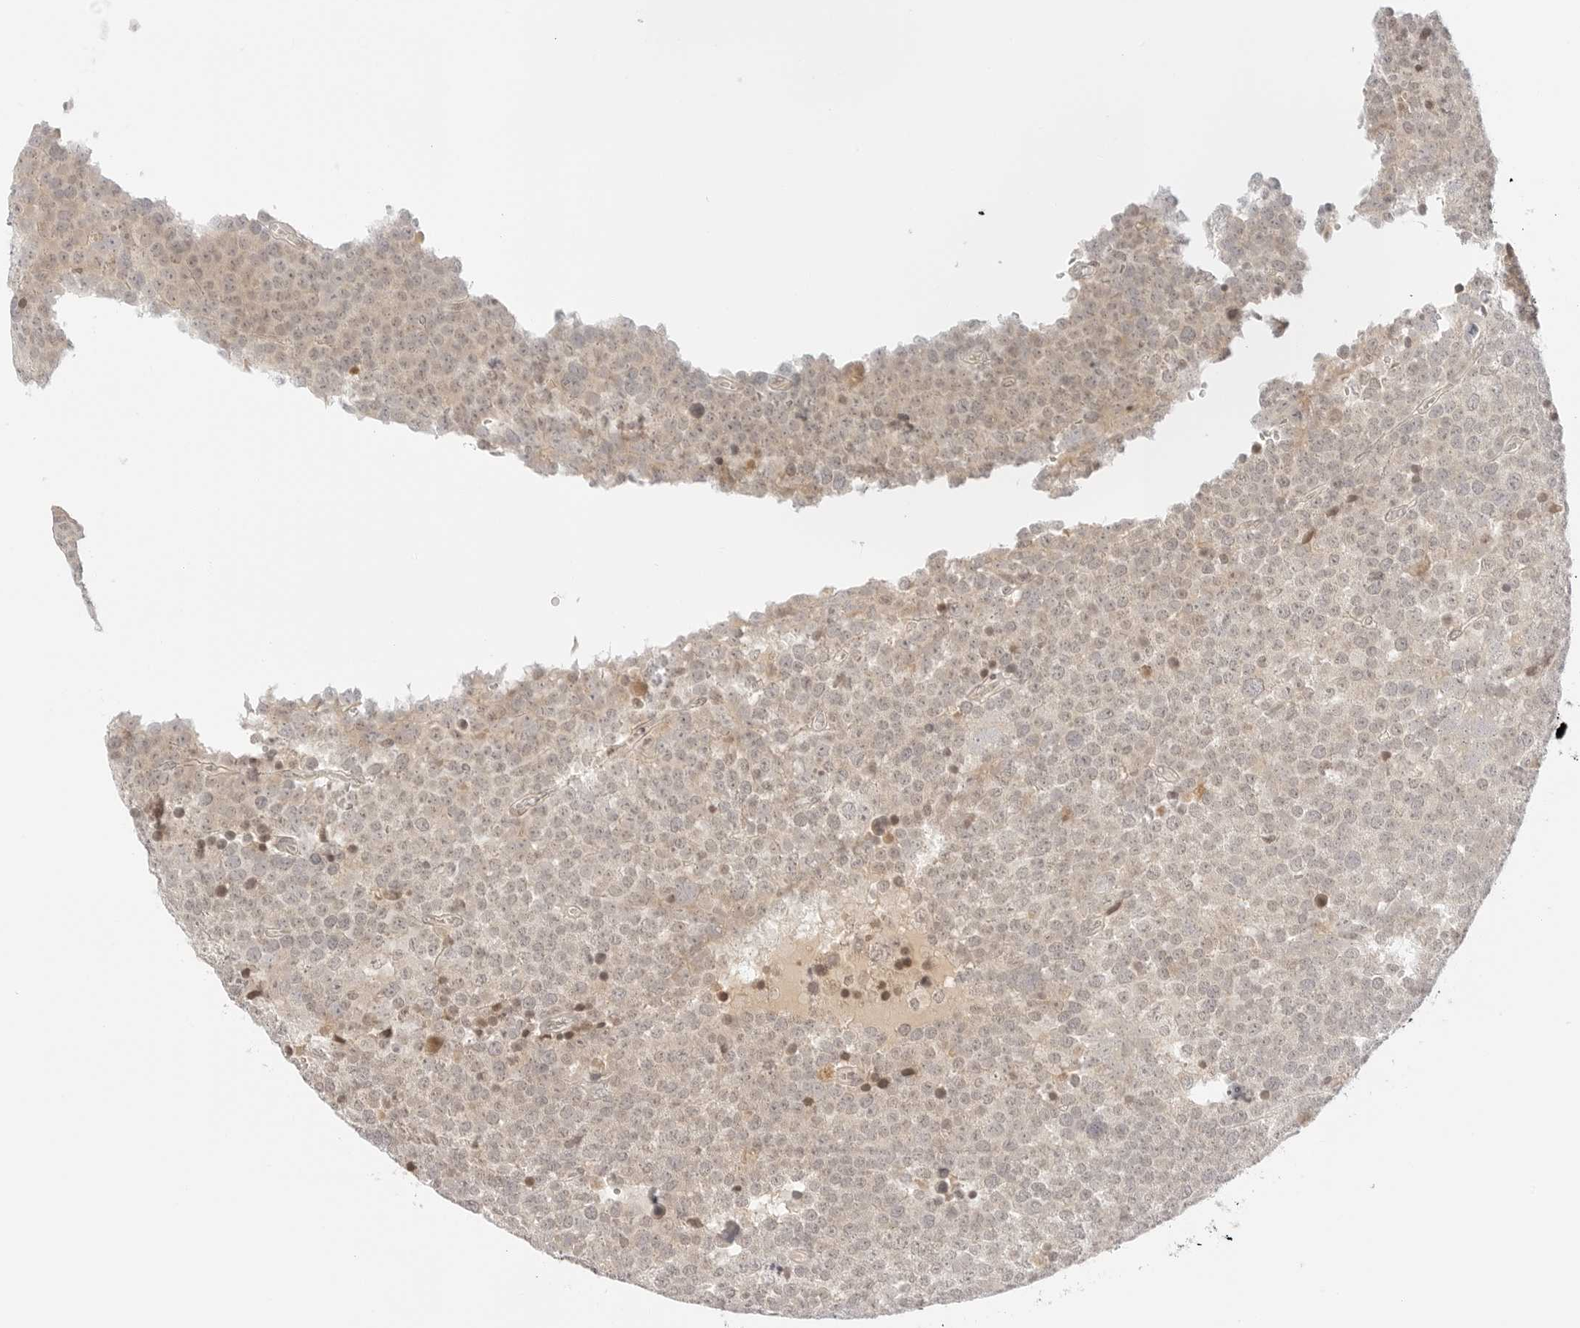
{"staining": {"intensity": "weak", "quantity": "25%-75%", "location": "cytoplasmic/membranous"}, "tissue": "testis cancer", "cell_type": "Tumor cells", "image_type": "cancer", "snomed": [{"axis": "morphology", "description": "Seminoma, NOS"}, {"axis": "topography", "description": "Testis"}], "caption": "DAB immunohistochemical staining of testis seminoma displays weak cytoplasmic/membranous protein expression in about 25%-75% of tumor cells.", "gene": "RPS6KL1", "patient": {"sex": "male", "age": 71}}